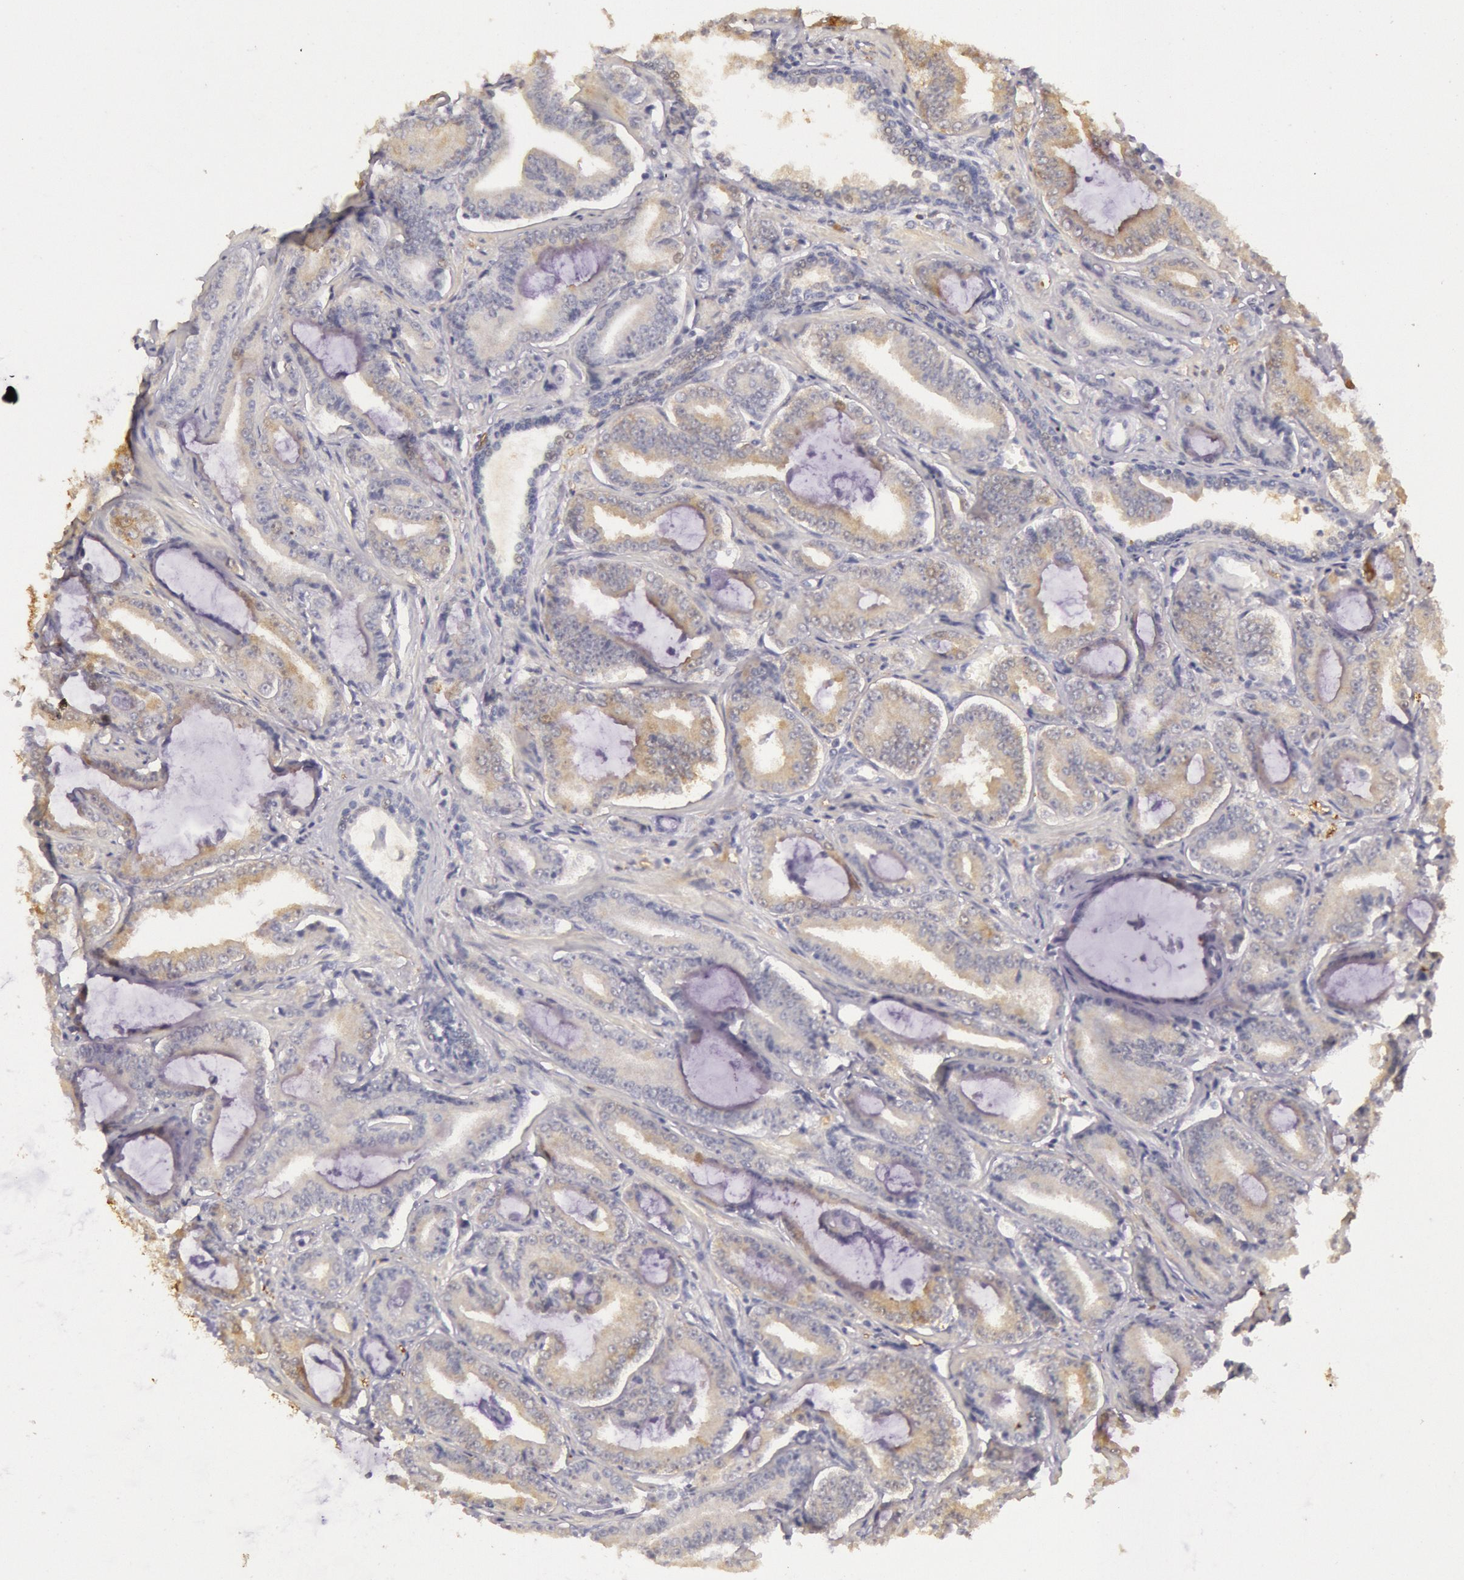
{"staining": {"intensity": "weak", "quantity": "<25%", "location": "cytoplasmic/membranous"}, "tissue": "prostate cancer", "cell_type": "Tumor cells", "image_type": "cancer", "snomed": [{"axis": "morphology", "description": "Adenocarcinoma, Low grade"}, {"axis": "topography", "description": "Prostate"}], "caption": "This is an IHC histopathology image of adenocarcinoma (low-grade) (prostate). There is no staining in tumor cells.", "gene": "CKB", "patient": {"sex": "male", "age": 65}}